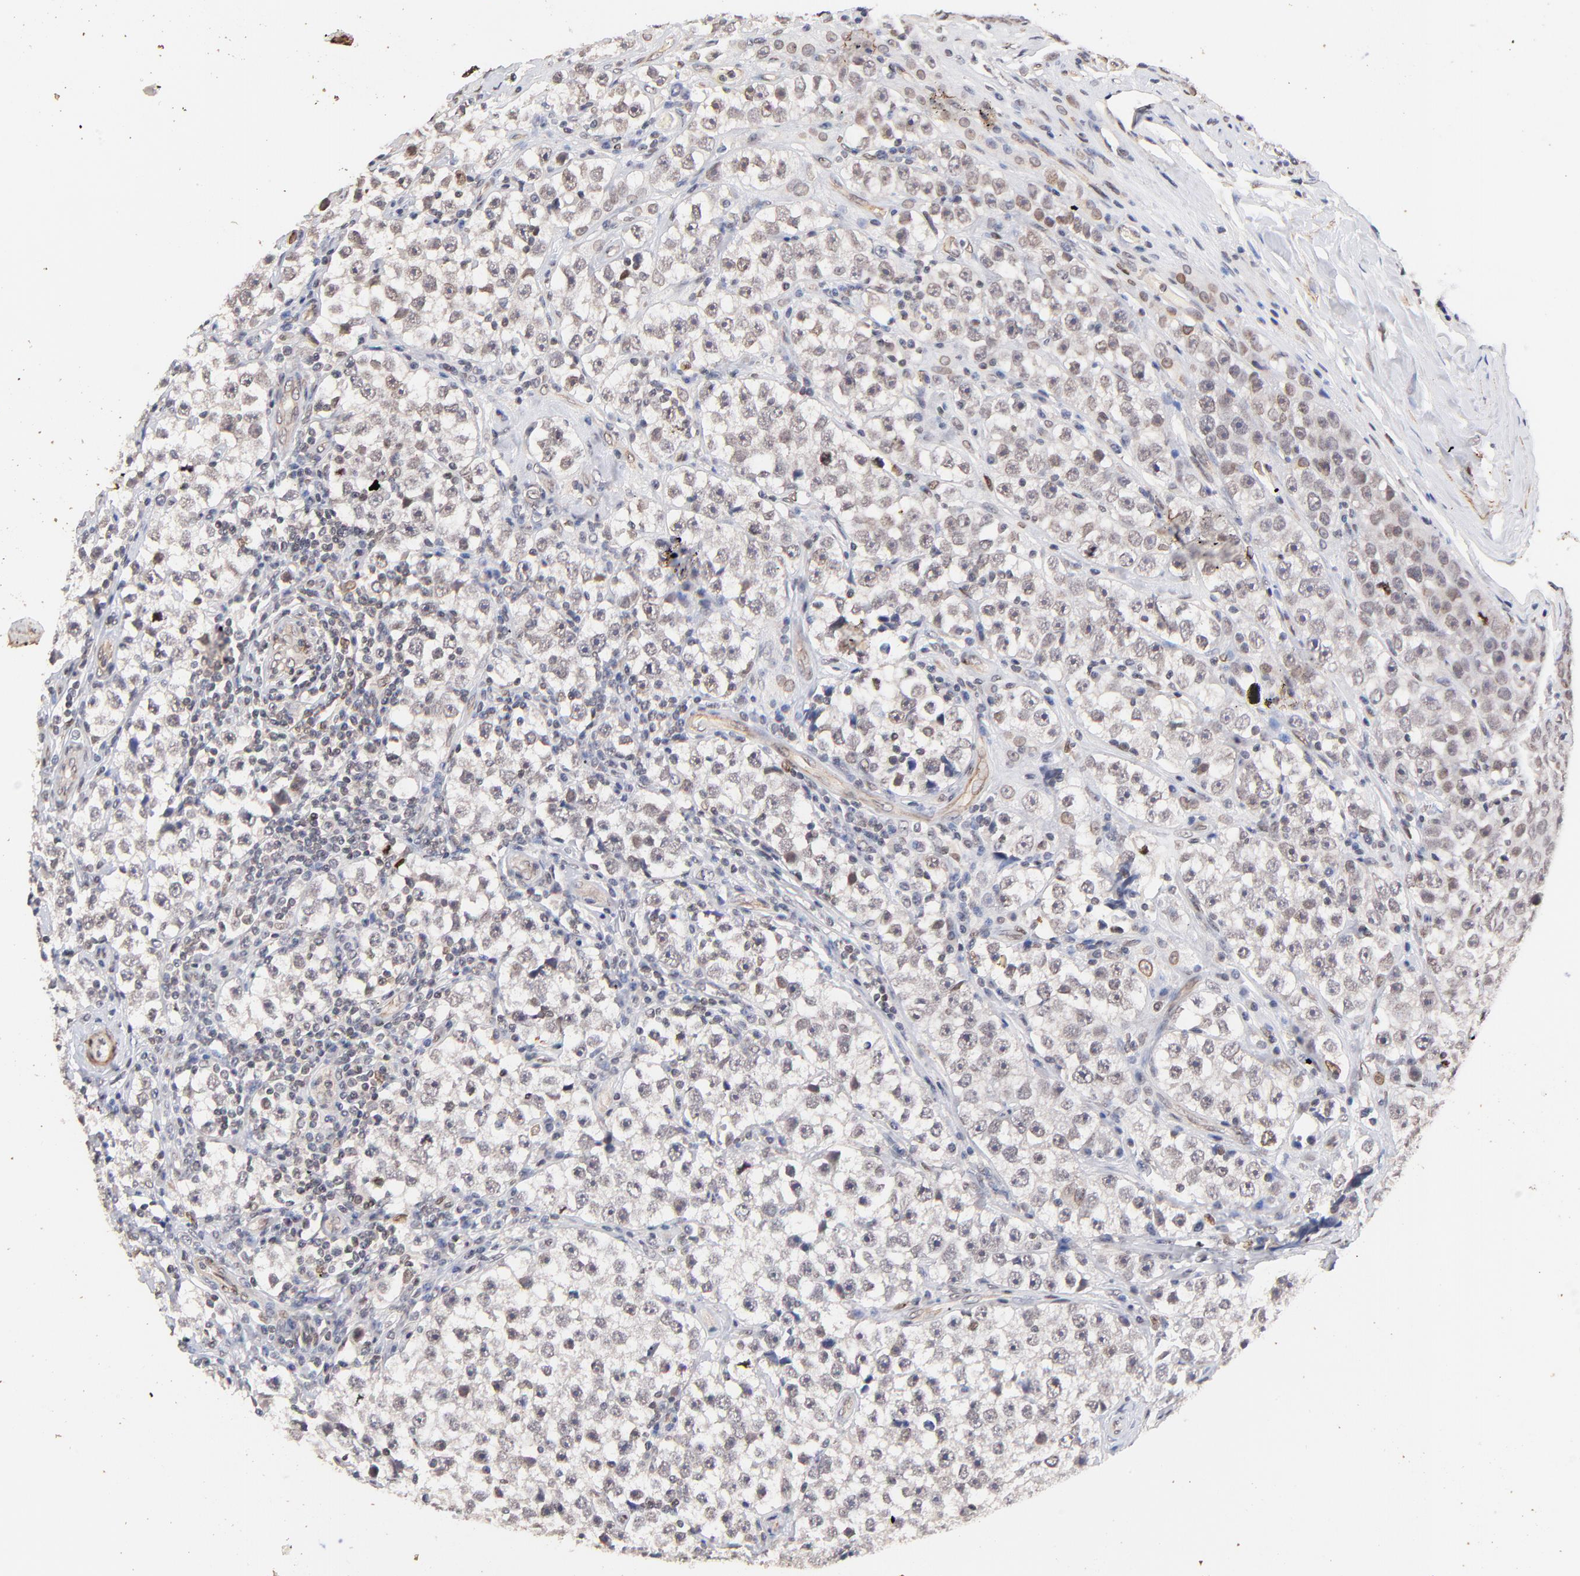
{"staining": {"intensity": "weak", "quantity": "25%-75%", "location": "cytoplasmic/membranous,nuclear"}, "tissue": "testis cancer", "cell_type": "Tumor cells", "image_type": "cancer", "snomed": [{"axis": "morphology", "description": "Seminoma, NOS"}, {"axis": "topography", "description": "Testis"}], "caption": "Human testis cancer (seminoma) stained with a brown dye reveals weak cytoplasmic/membranous and nuclear positive expression in approximately 25%-75% of tumor cells.", "gene": "ZFP92", "patient": {"sex": "male", "age": 32}}